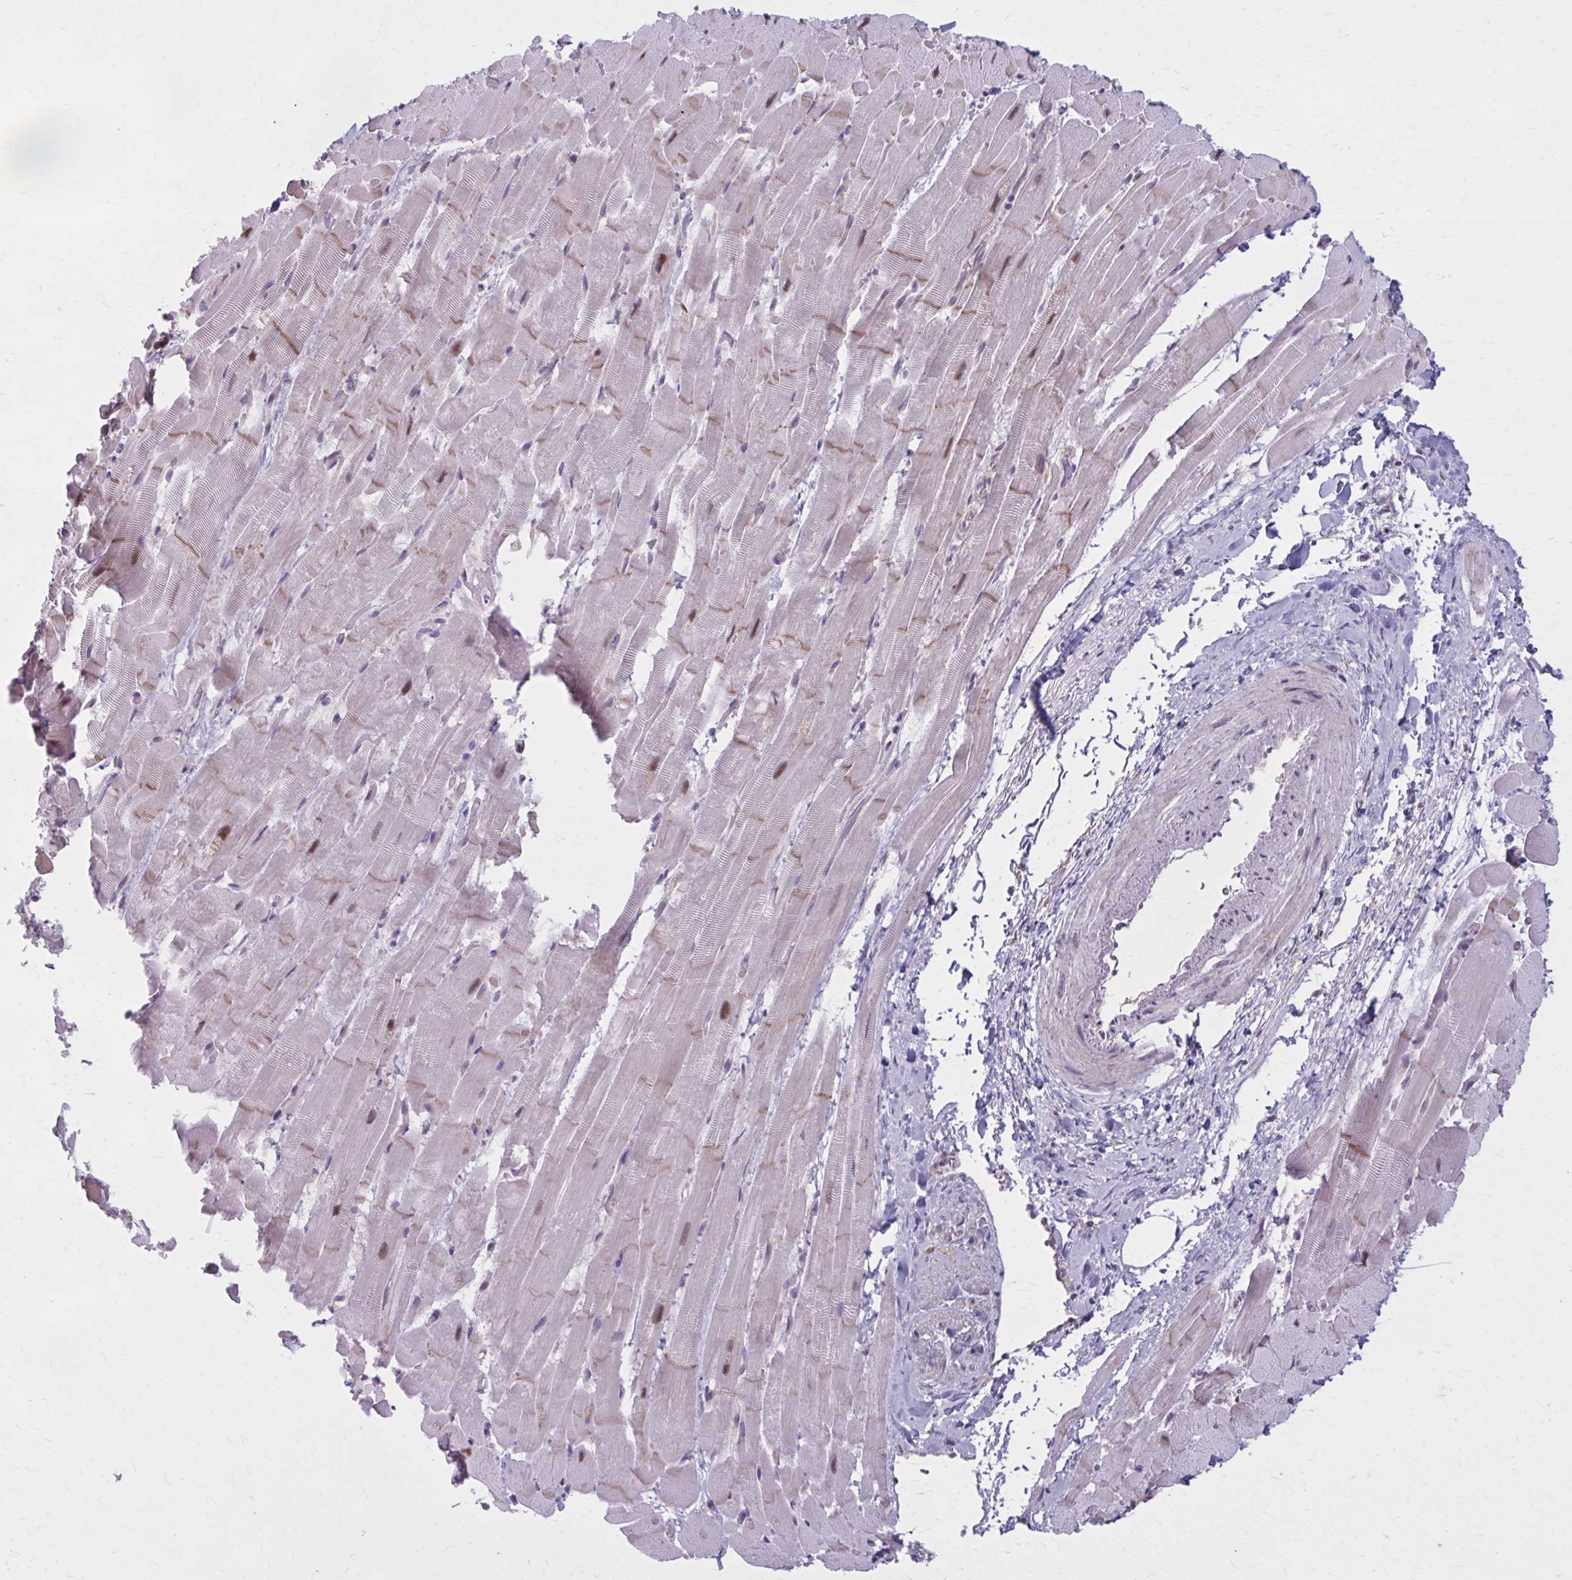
{"staining": {"intensity": "moderate", "quantity": "25%-75%", "location": "cytoplasmic/membranous"}, "tissue": "heart muscle", "cell_type": "Cardiomyocytes", "image_type": "normal", "snomed": [{"axis": "morphology", "description": "Normal tissue, NOS"}, {"axis": "topography", "description": "Heart"}], "caption": "The image shows immunohistochemical staining of normal heart muscle. There is moderate cytoplasmic/membranous expression is identified in about 25%-75% of cardiomyocytes.", "gene": "NUMBL", "patient": {"sex": "male", "age": 37}}